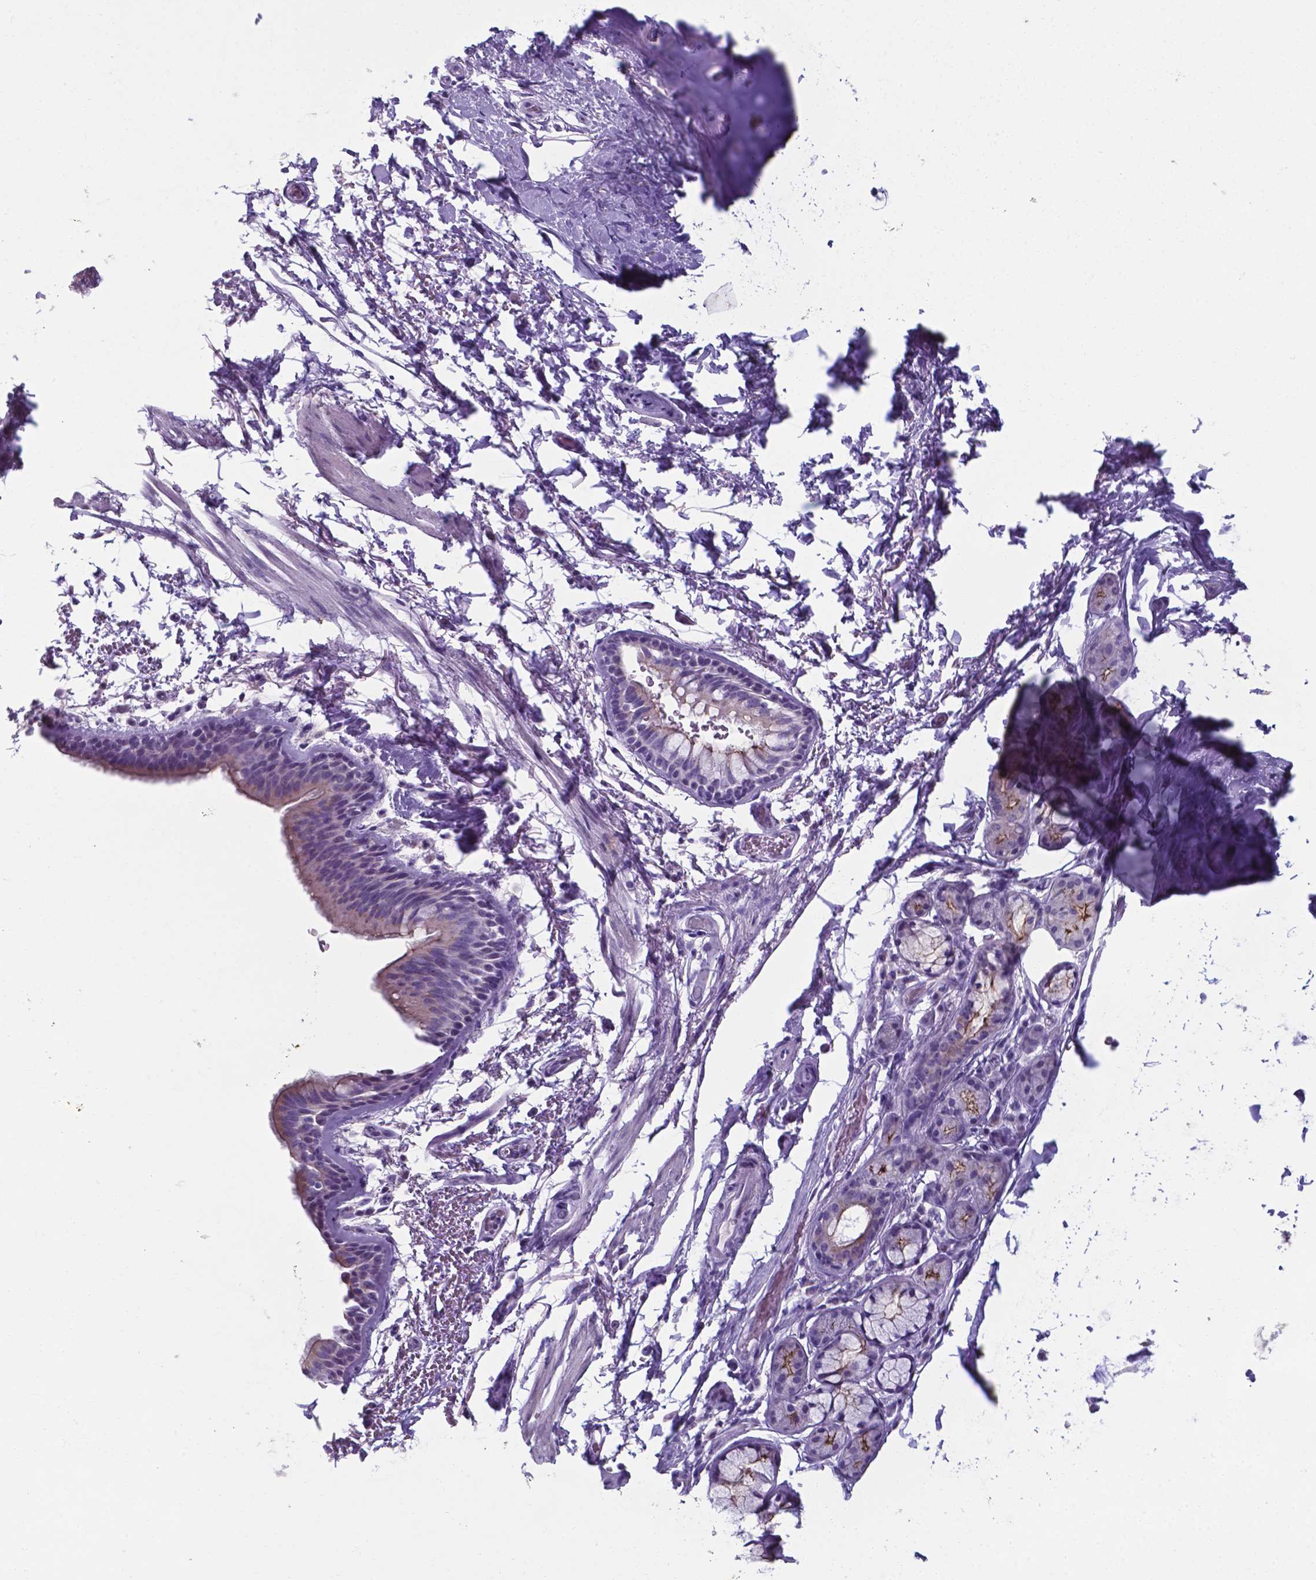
{"staining": {"intensity": "moderate", "quantity": "25%-75%", "location": "cytoplasmic/membranous"}, "tissue": "bronchus", "cell_type": "Respiratory epithelial cells", "image_type": "normal", "snomed": [{"axis": "morphology", "description": "Normal tissue, NOS"}, {"axis": "topography", "description": "Lymph node"}, {"axis": "topography", "description": "Bronchus"}], "caption": "This micrograph reveals IHC staining of unremarkable bronchus, with medium moderate cytoplasmic/membranous staining in approximately 25%-75% of respiratory epithelial cells.", "gene": "AP5B1", "patient": {"sex": "female", "age": 70}}